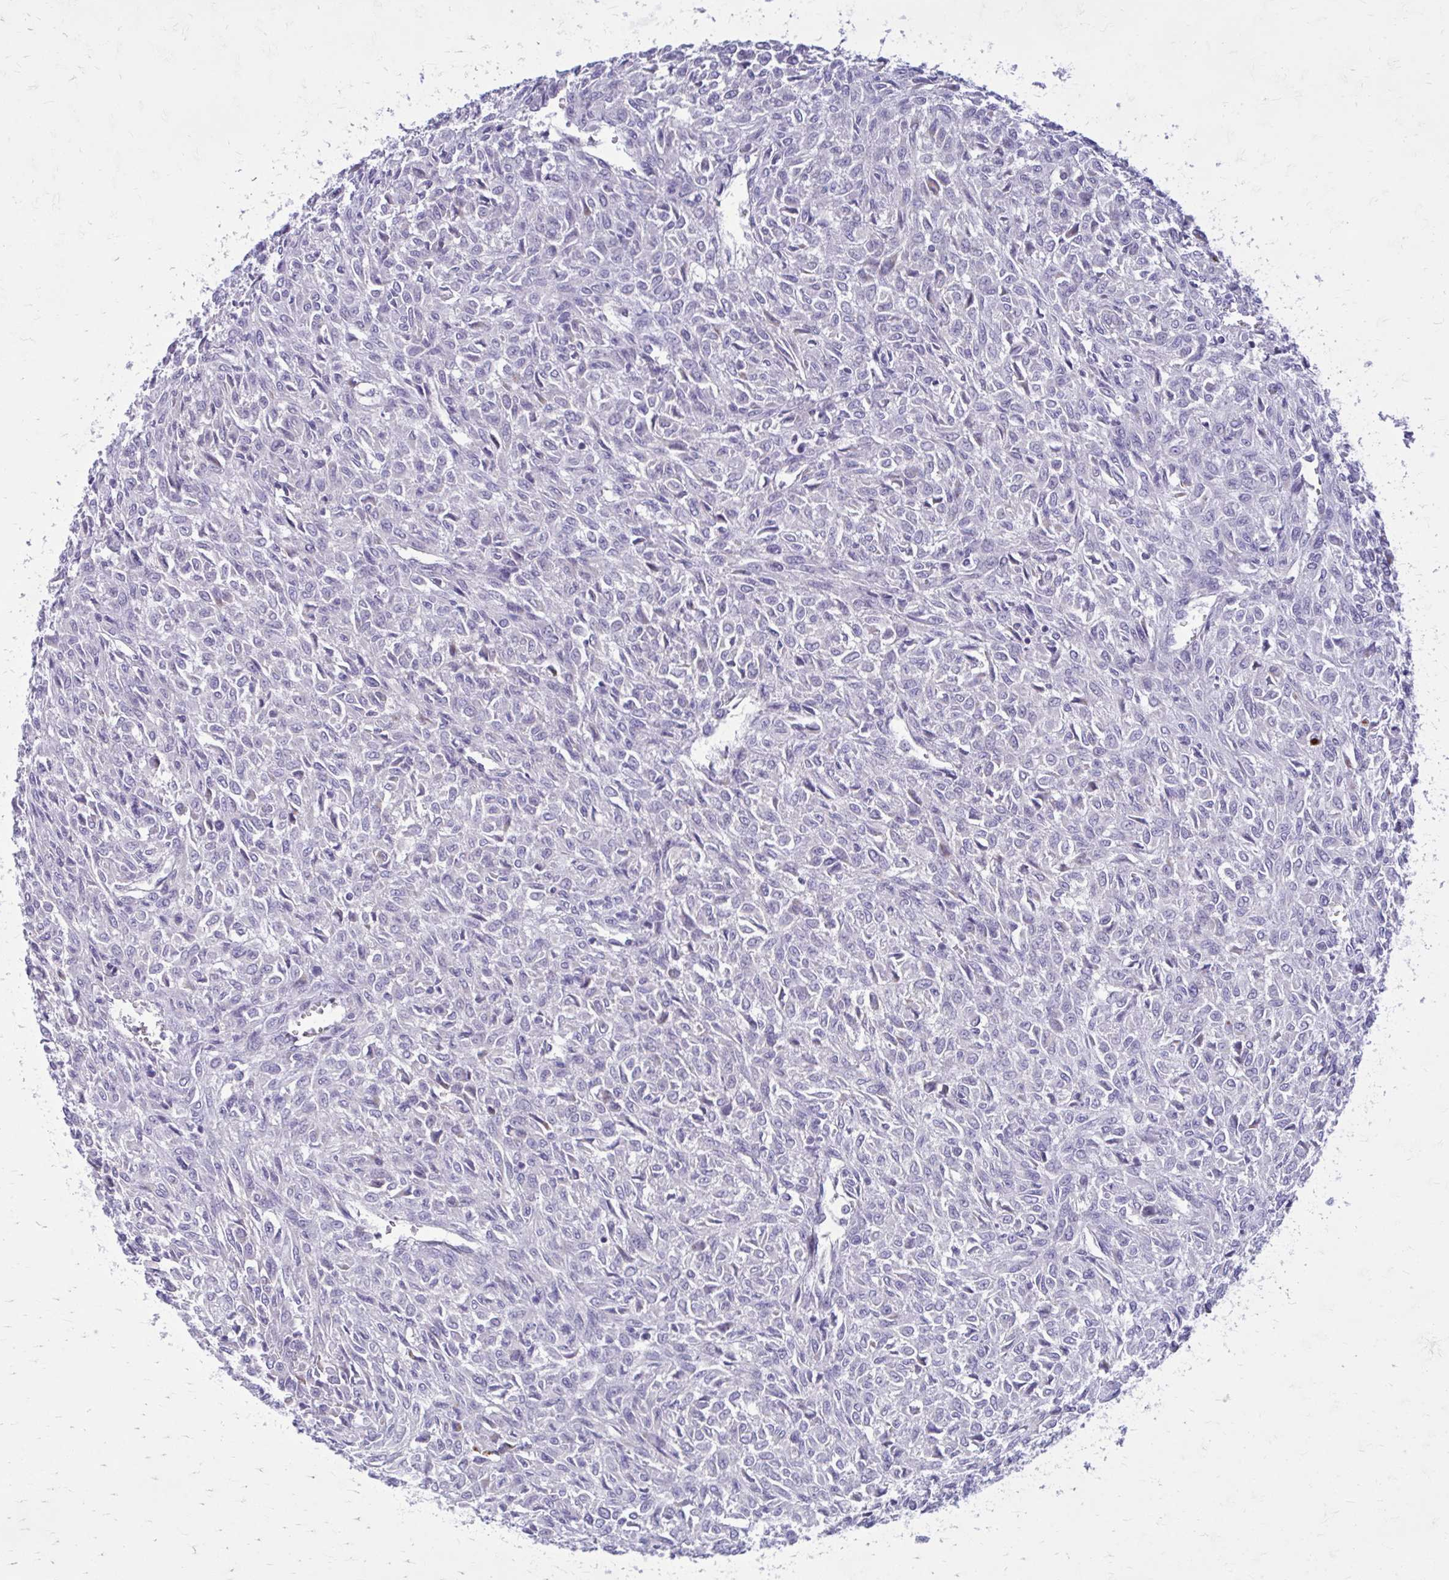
{"staining": {"intensity": "negative", "quantity": "none", "location": "none"}, "tissue": "renal cancer", "cell_type": "Tumor cells", "image_type": "cancer", "snomed": [{"axis": "morphology", "description": "Adenocarcinoma, NOS"}, {"axis": "topography", "description": "Kidney"}], "caption": "An immunohistochemistry histopathology image of renal adenocarcinoma is shown. There is no staining in tumor cells of renal adenocarcinoma.", "gene": "GIGYF2", "patient": {"sex": "male", "age": 58}}